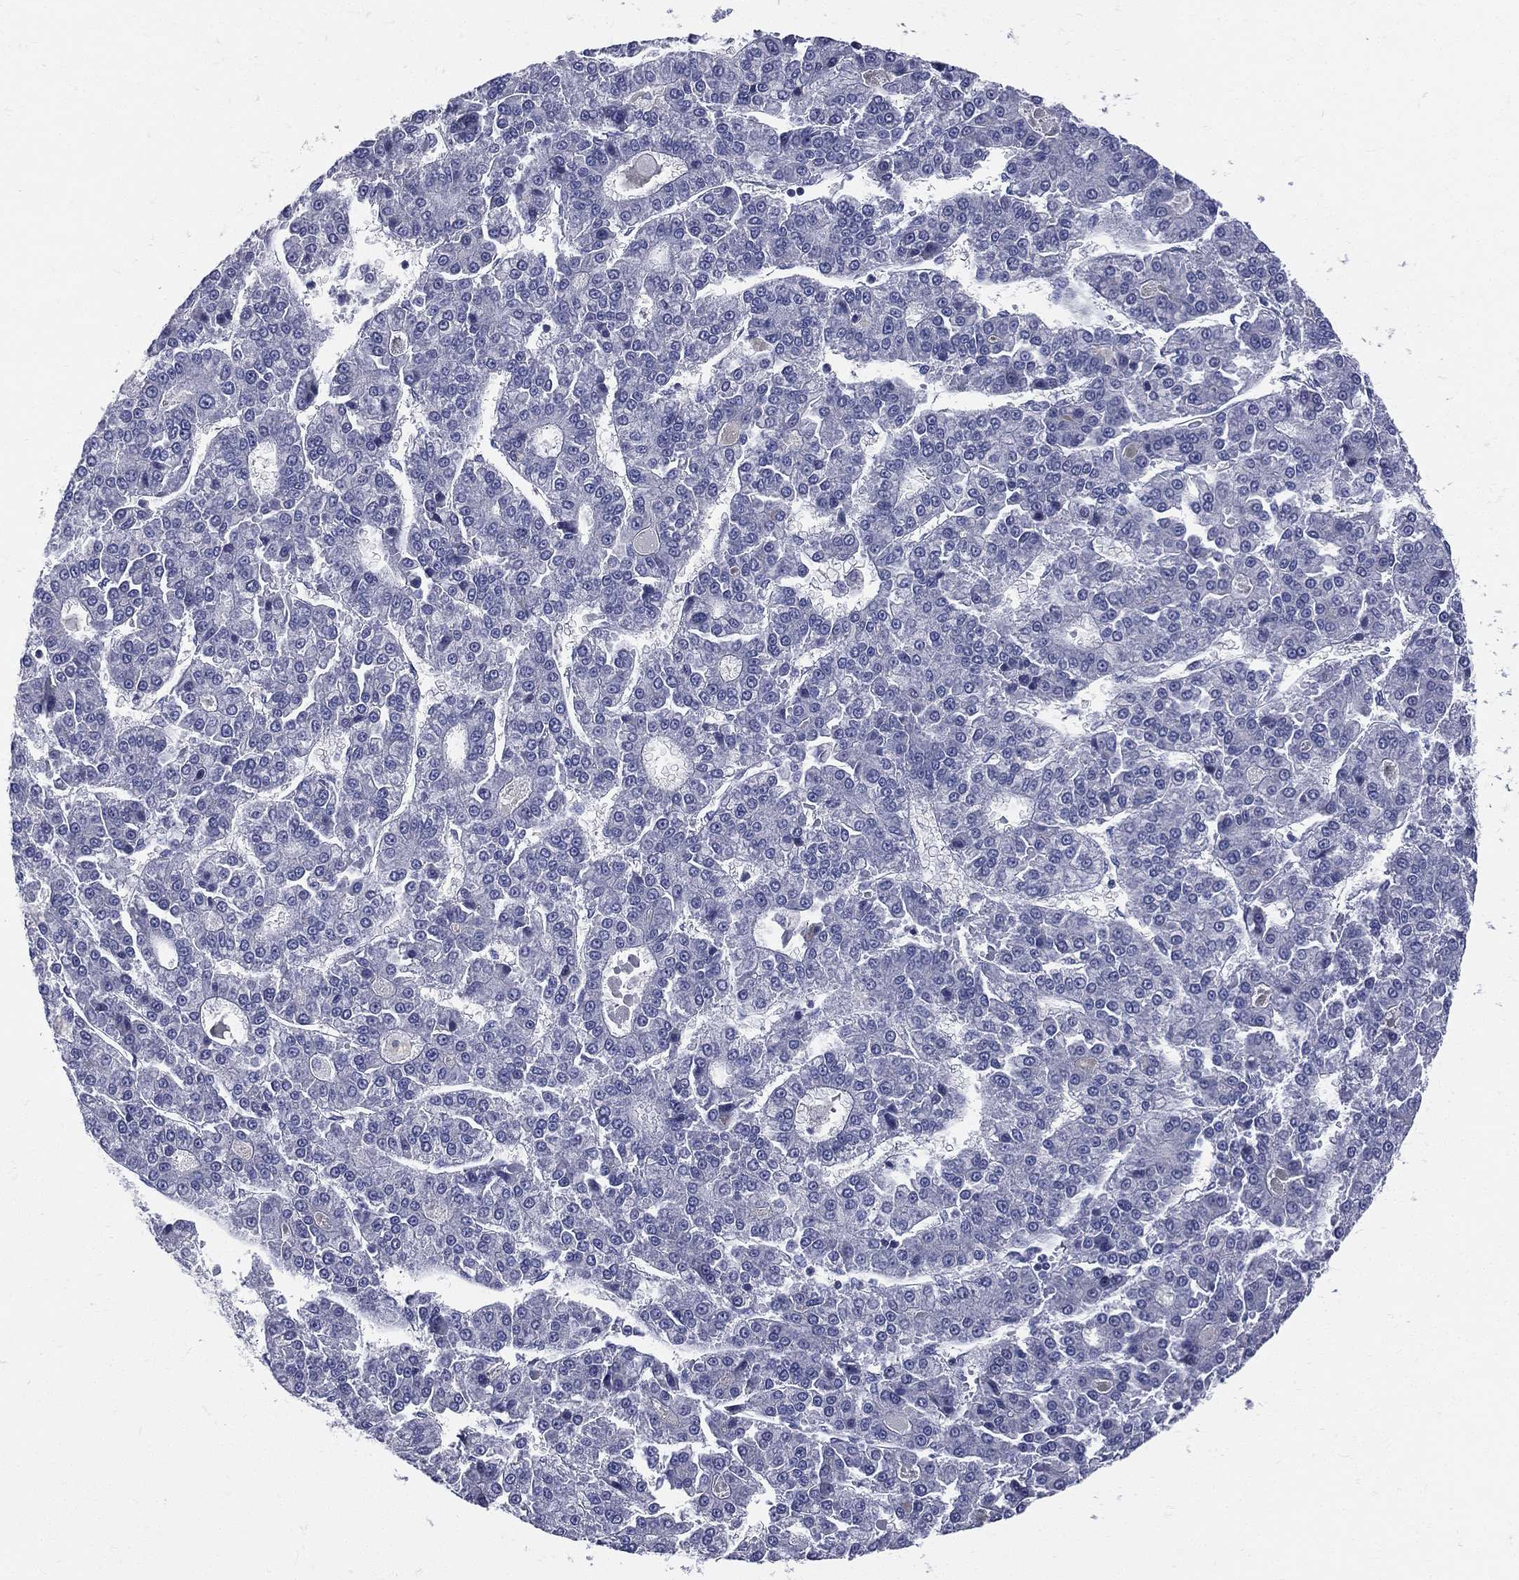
{"staining": {"intensity": "negative", "quantity": "none", "location": "none"}, "tissue": "liver cancer", "cell_type": "Tumor cells", "image_type": "cancer", "snomed": [{"axis": "morphology", "description": "Carcinoma, Hepatocellular, NOS"}, {"axis": "topography", "description": "Liver"}], "caption": "Tumor cells are negative for brown protein staining in hepatocellular carcinoma (liver).", "gene": "ETNPPL", "patient": {"sex": "male", "age": 70}}